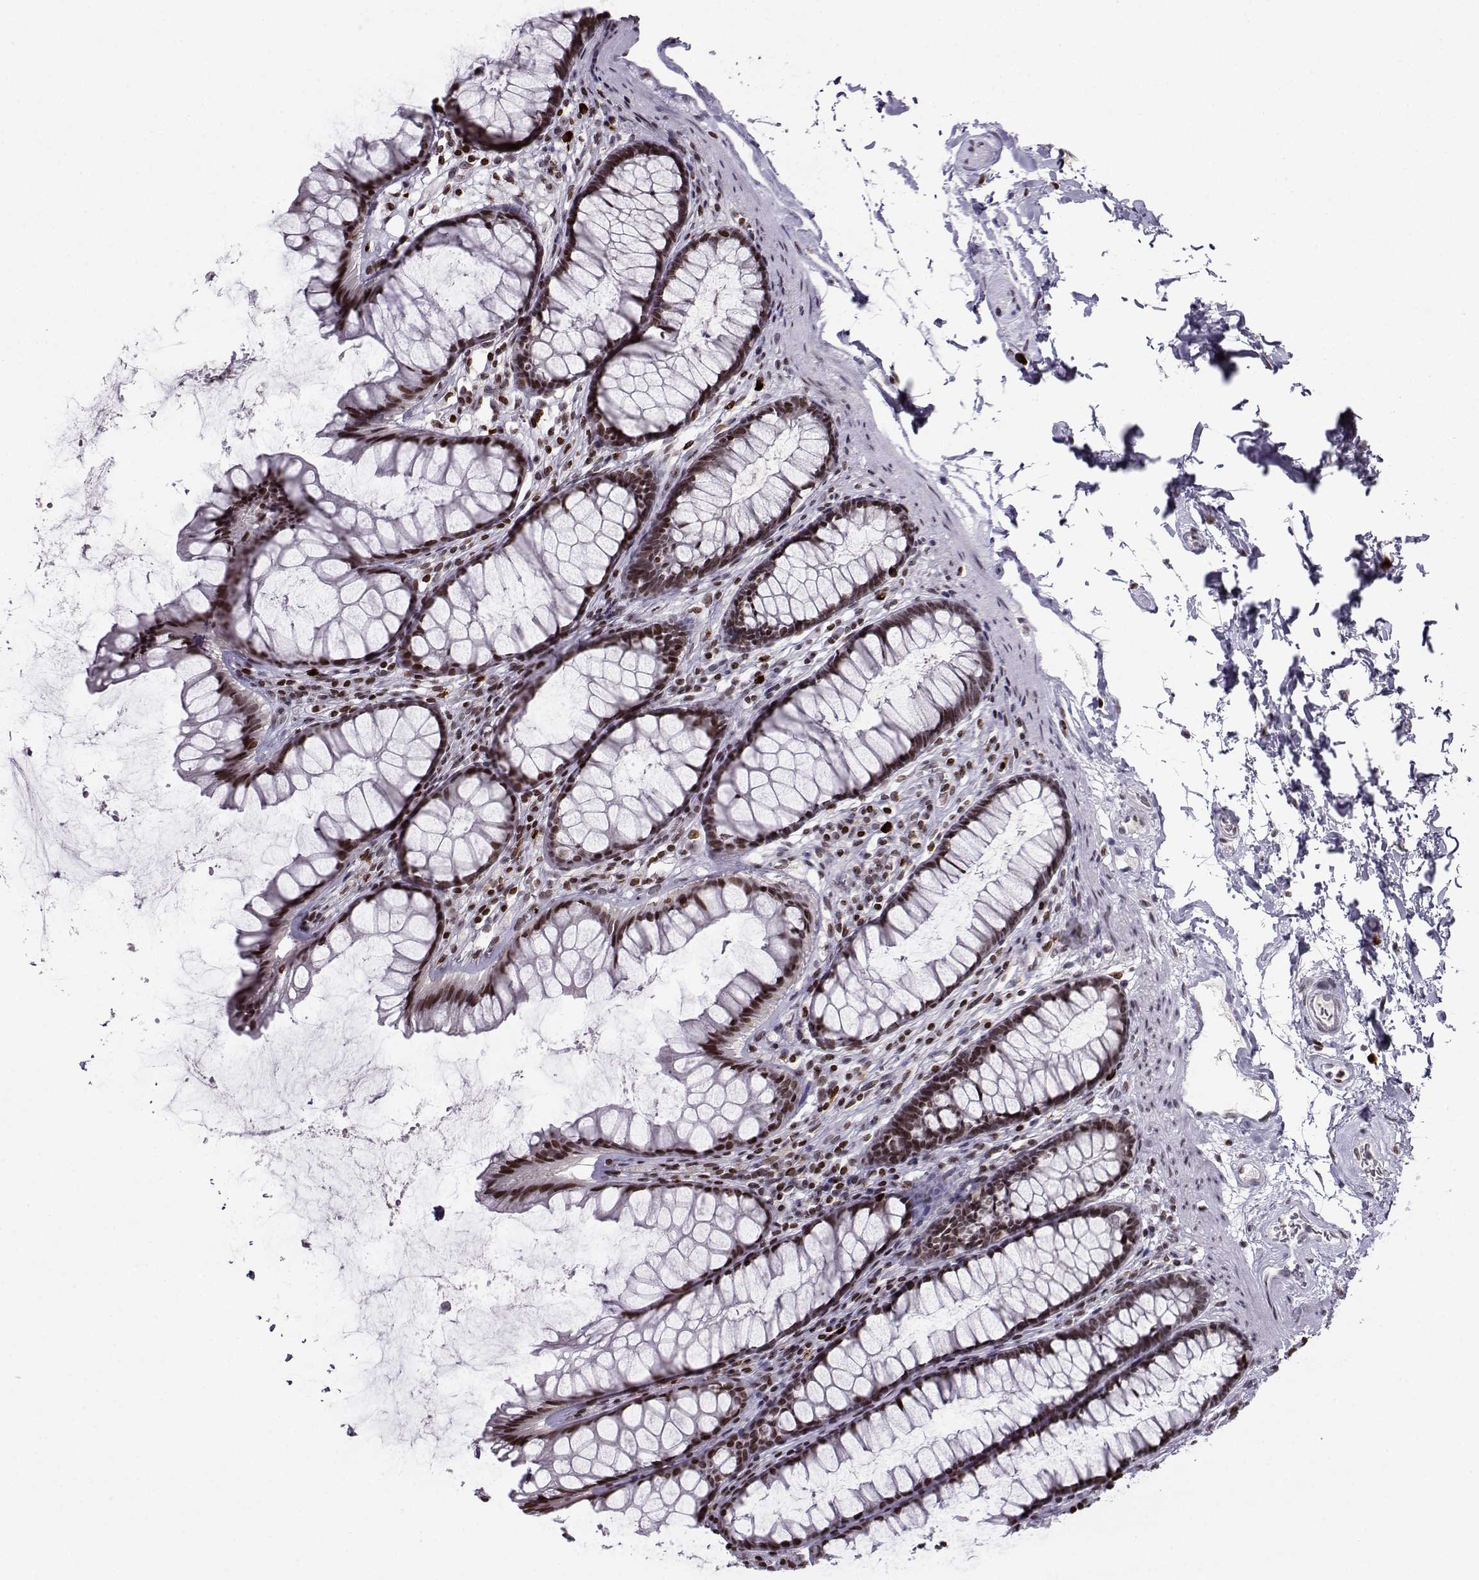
{"staining": {"intensity": "strong", "quantity": "25%-75%", "location": "nuclear"}, "tissue": "rectum", "cell_type": "Glandular cells", "image_type": "normal", "snomed": [{"axis": "morphology", "description": "Normal tissue, NOS"}, {"axis": "topography", "description": "Rectum"}], "caption": "A high amount of strong nuclear positivity is present in approximately 25%-75% of glandular cells in benign rectum. (brown staining indicates protein expression, while blue staining denotes nuclei).", "gene": "ZNF19", "patient": {"sex": "male", "age": 72}}